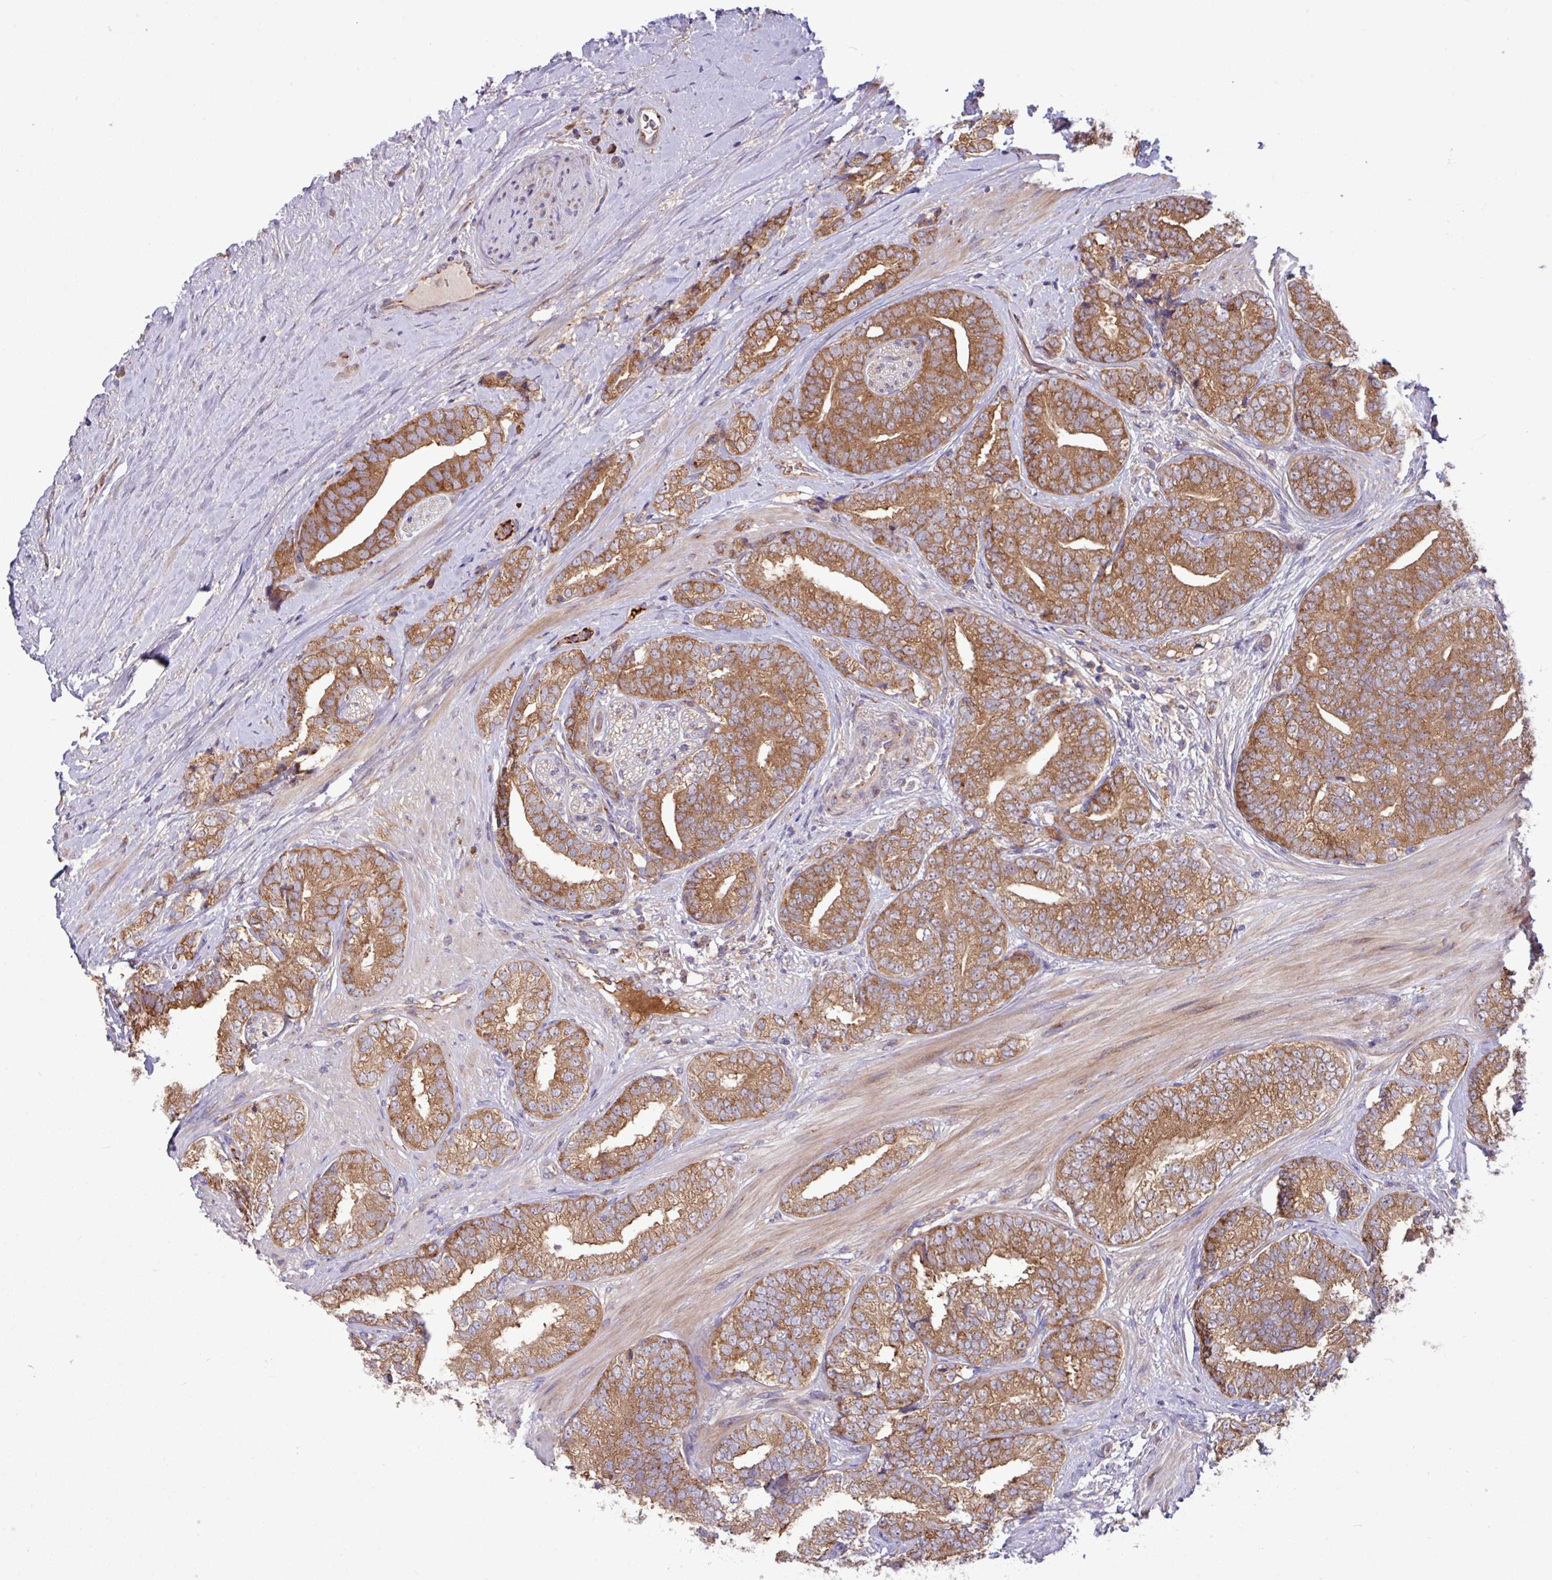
{"staining": {"intensity": "moderate", "quantity": ">75%", "location": "cytoplasmic/membranous"}, "tissue": "prostate cancer", "cell_type": "Tumor cells", "image_type": "cancer", "snomed": [{"axis": "morphology", "description": "Adenocarcinoma, High grade"}, {"axis": "topography", "description": "Prostate"}], "caption": "This photomicrograph demonstrates immunohistochemistry (IHC) staining of prostate cancer (adenocarcinoma (high-grade)), with medium moderate cytoplasmic/membranous positivity in about >75% of tumor cells.", "gene": "LSM12", "patient": {"sex": "male", "age": 72}}